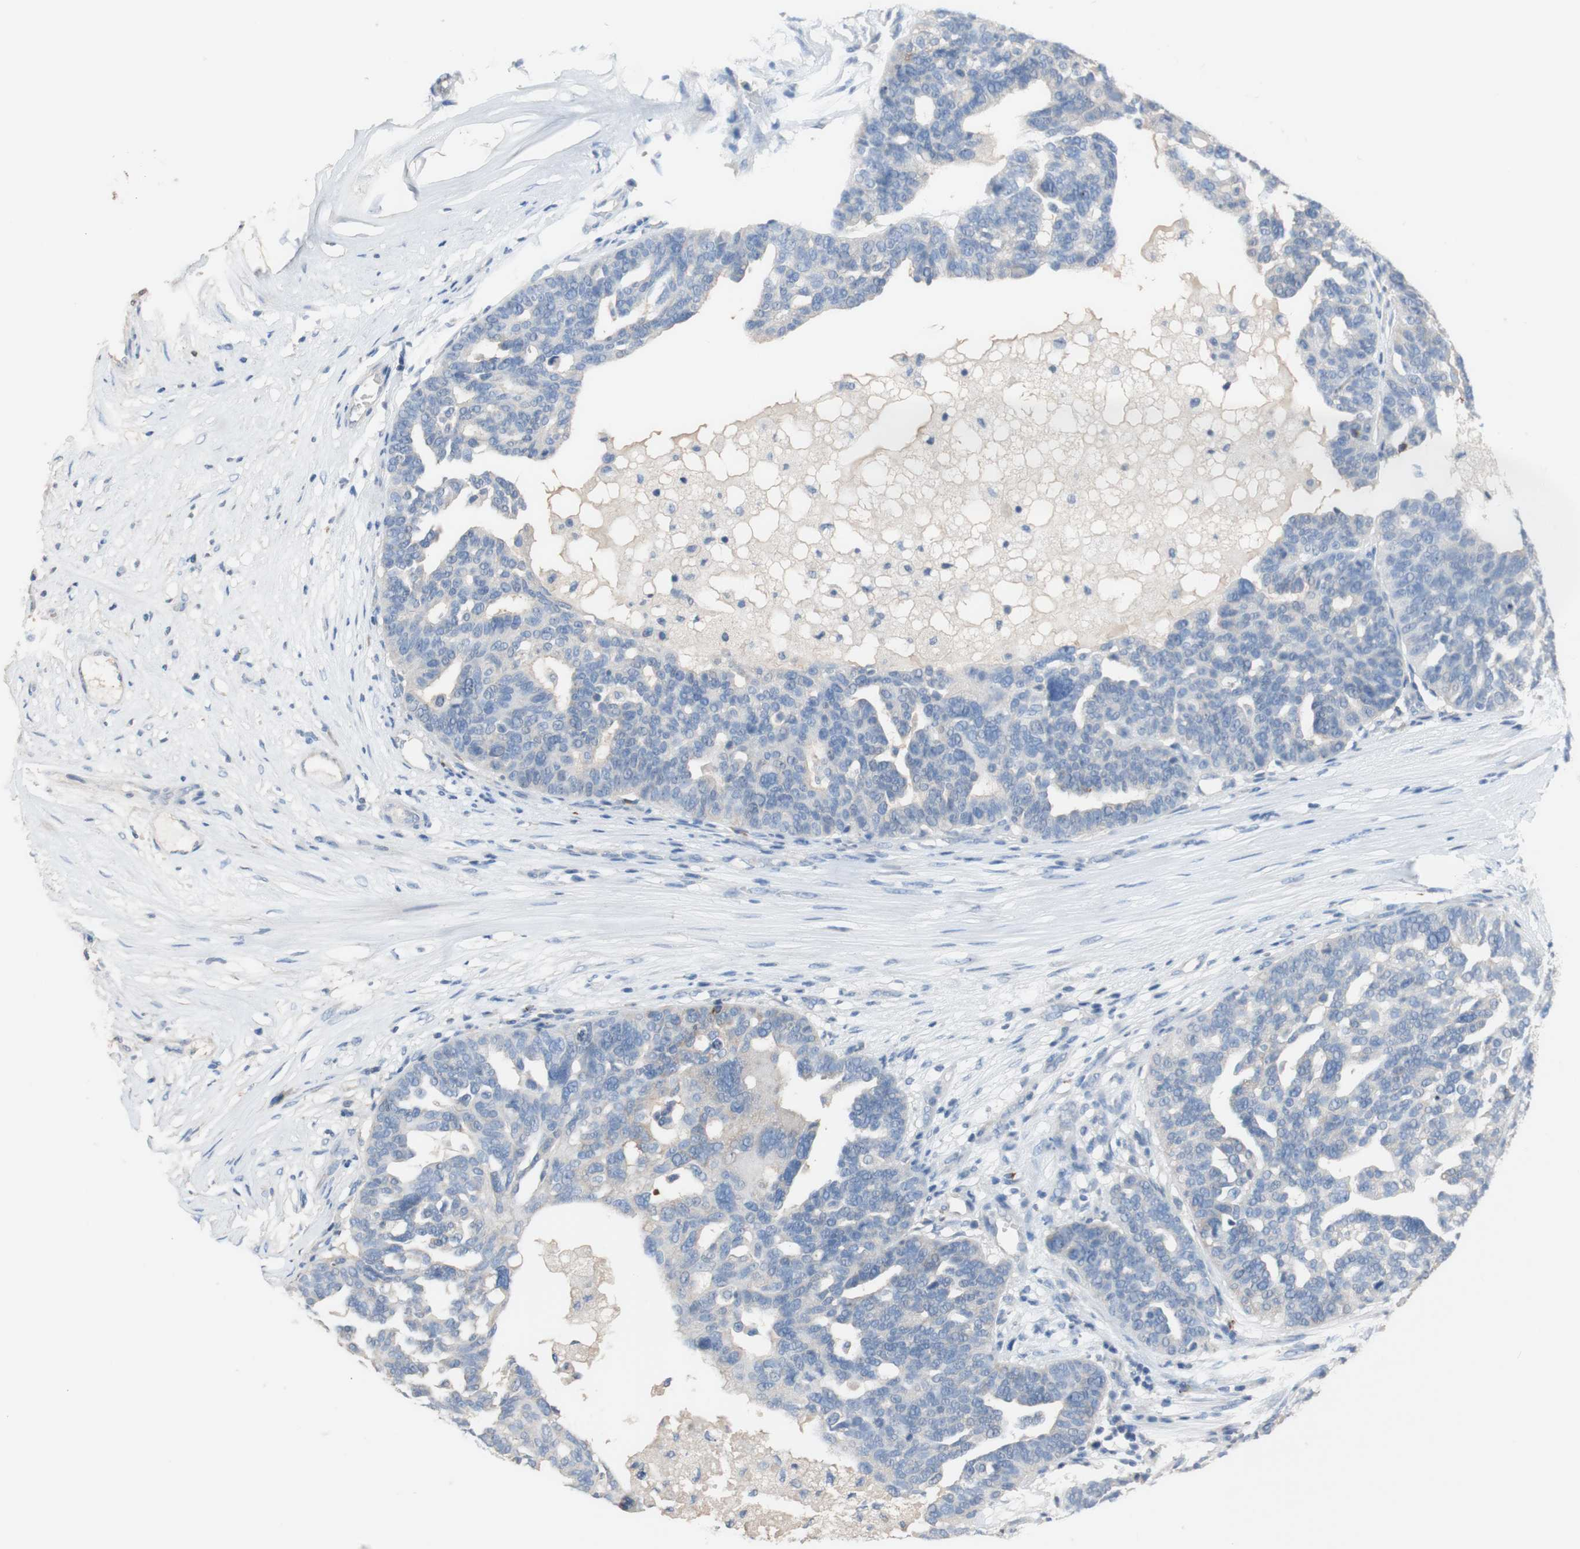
{"staining": {"intensity": "negative", "quantity": "none", "location": "none"}, "tissue": "ovarian cancer", "cell_type": "Tumor cells", "image_type": "cancer", "snomed": [{"axis": "morphology", "description": "Cystadenocarcinoma, serous, NOS"}, {"axis": "topography", "description": "Ovary"}], "caption": "Tumor cells are negative for brown protein staining in serous cystadenocarcinoma (ovarian).", "gene": "PACSIN1", "patient": {"sex": "female", "age": 59}}